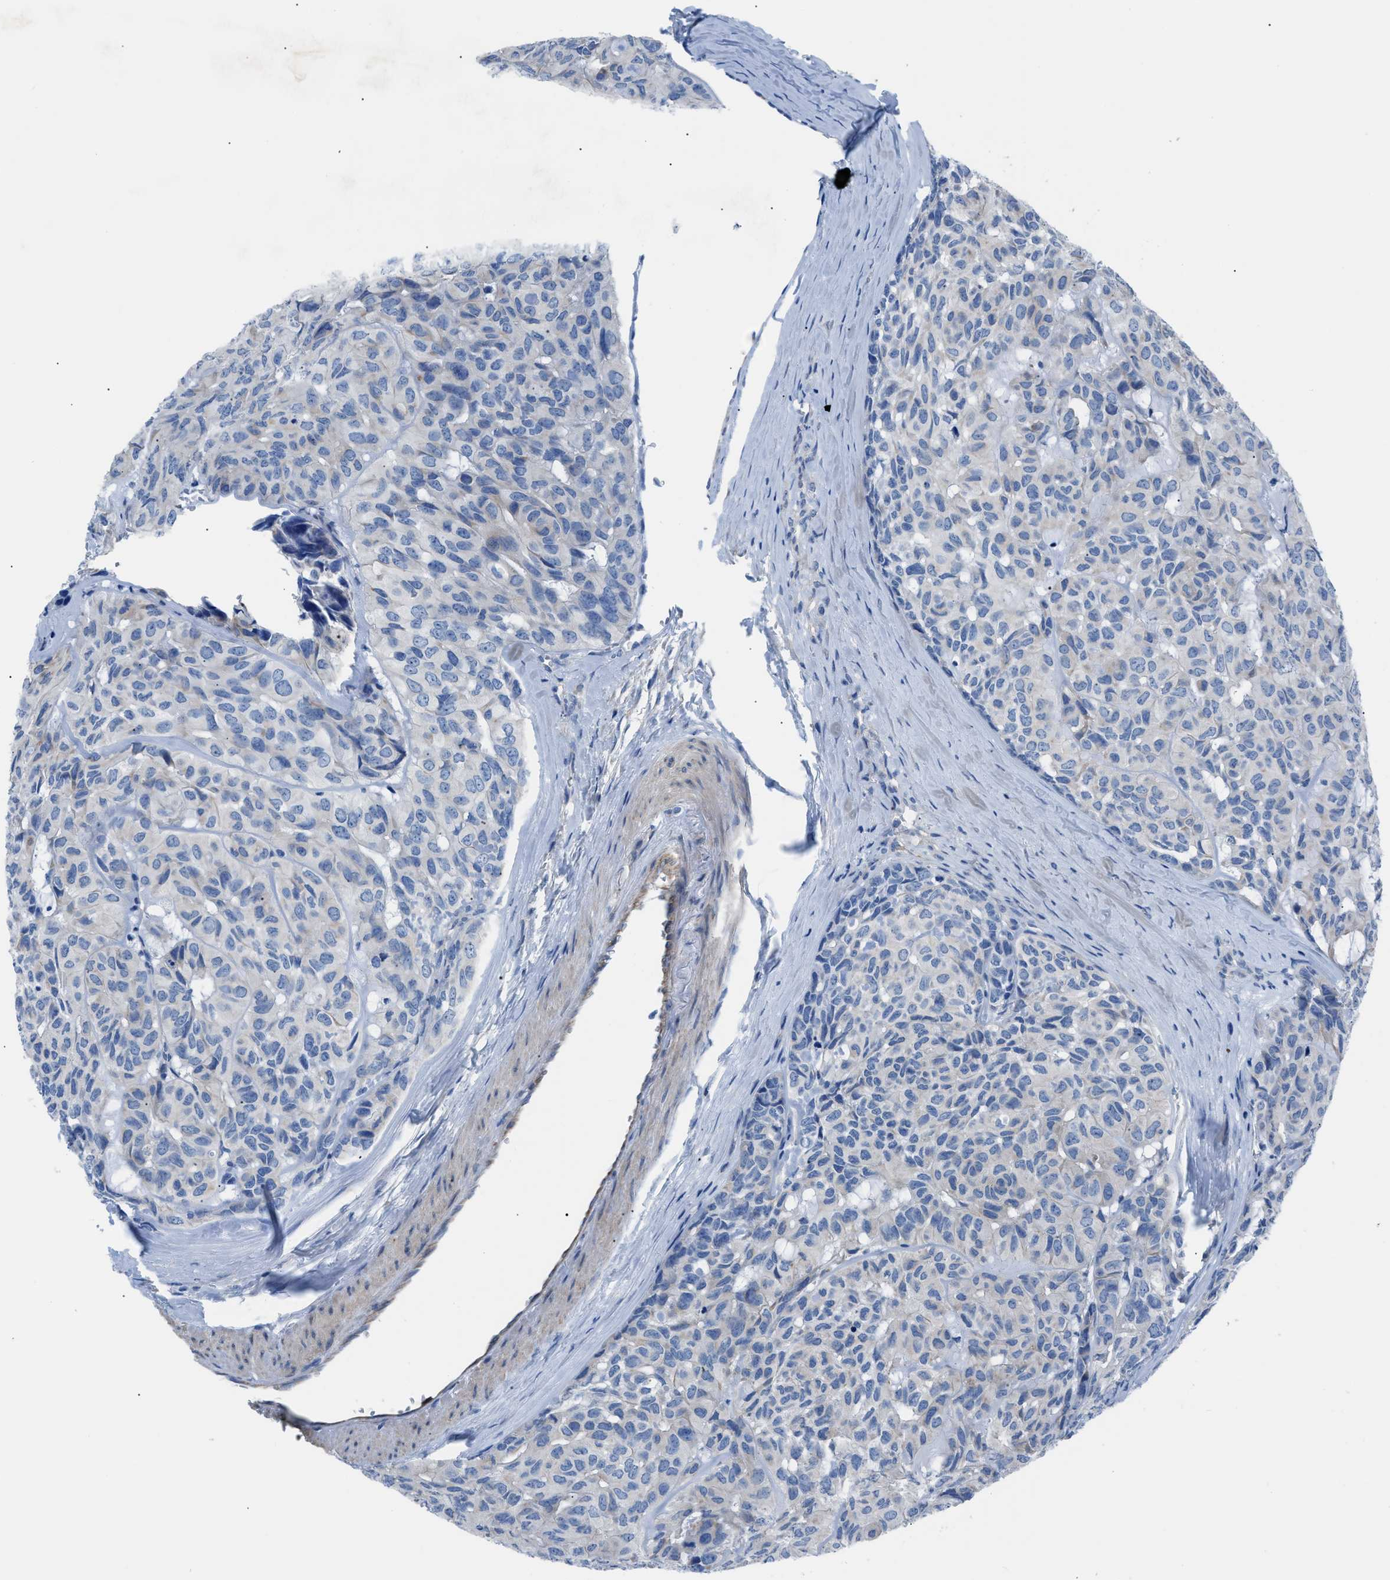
{"staining": {"intensity": "negative", "quantity": "none", "location": "none"}, "tissue": "head and neck cancer", "cell_type": "Tumor cells", "image_type": "cancer", "snomed": [{"axis": "morphology", "description": "Adenocarcinoma, NOS"}, {"axis": "topography", "description": "Salivary gland, NOS"}, {"axis": "topography", "description": "Head-Neck"}], "caption": "The image exhibits no significant positivity in tumor cells of head and neck cancer (adenocarcinoma).", "gene": "ITPR1", "patient": {"sex": "female", "age": 76}}